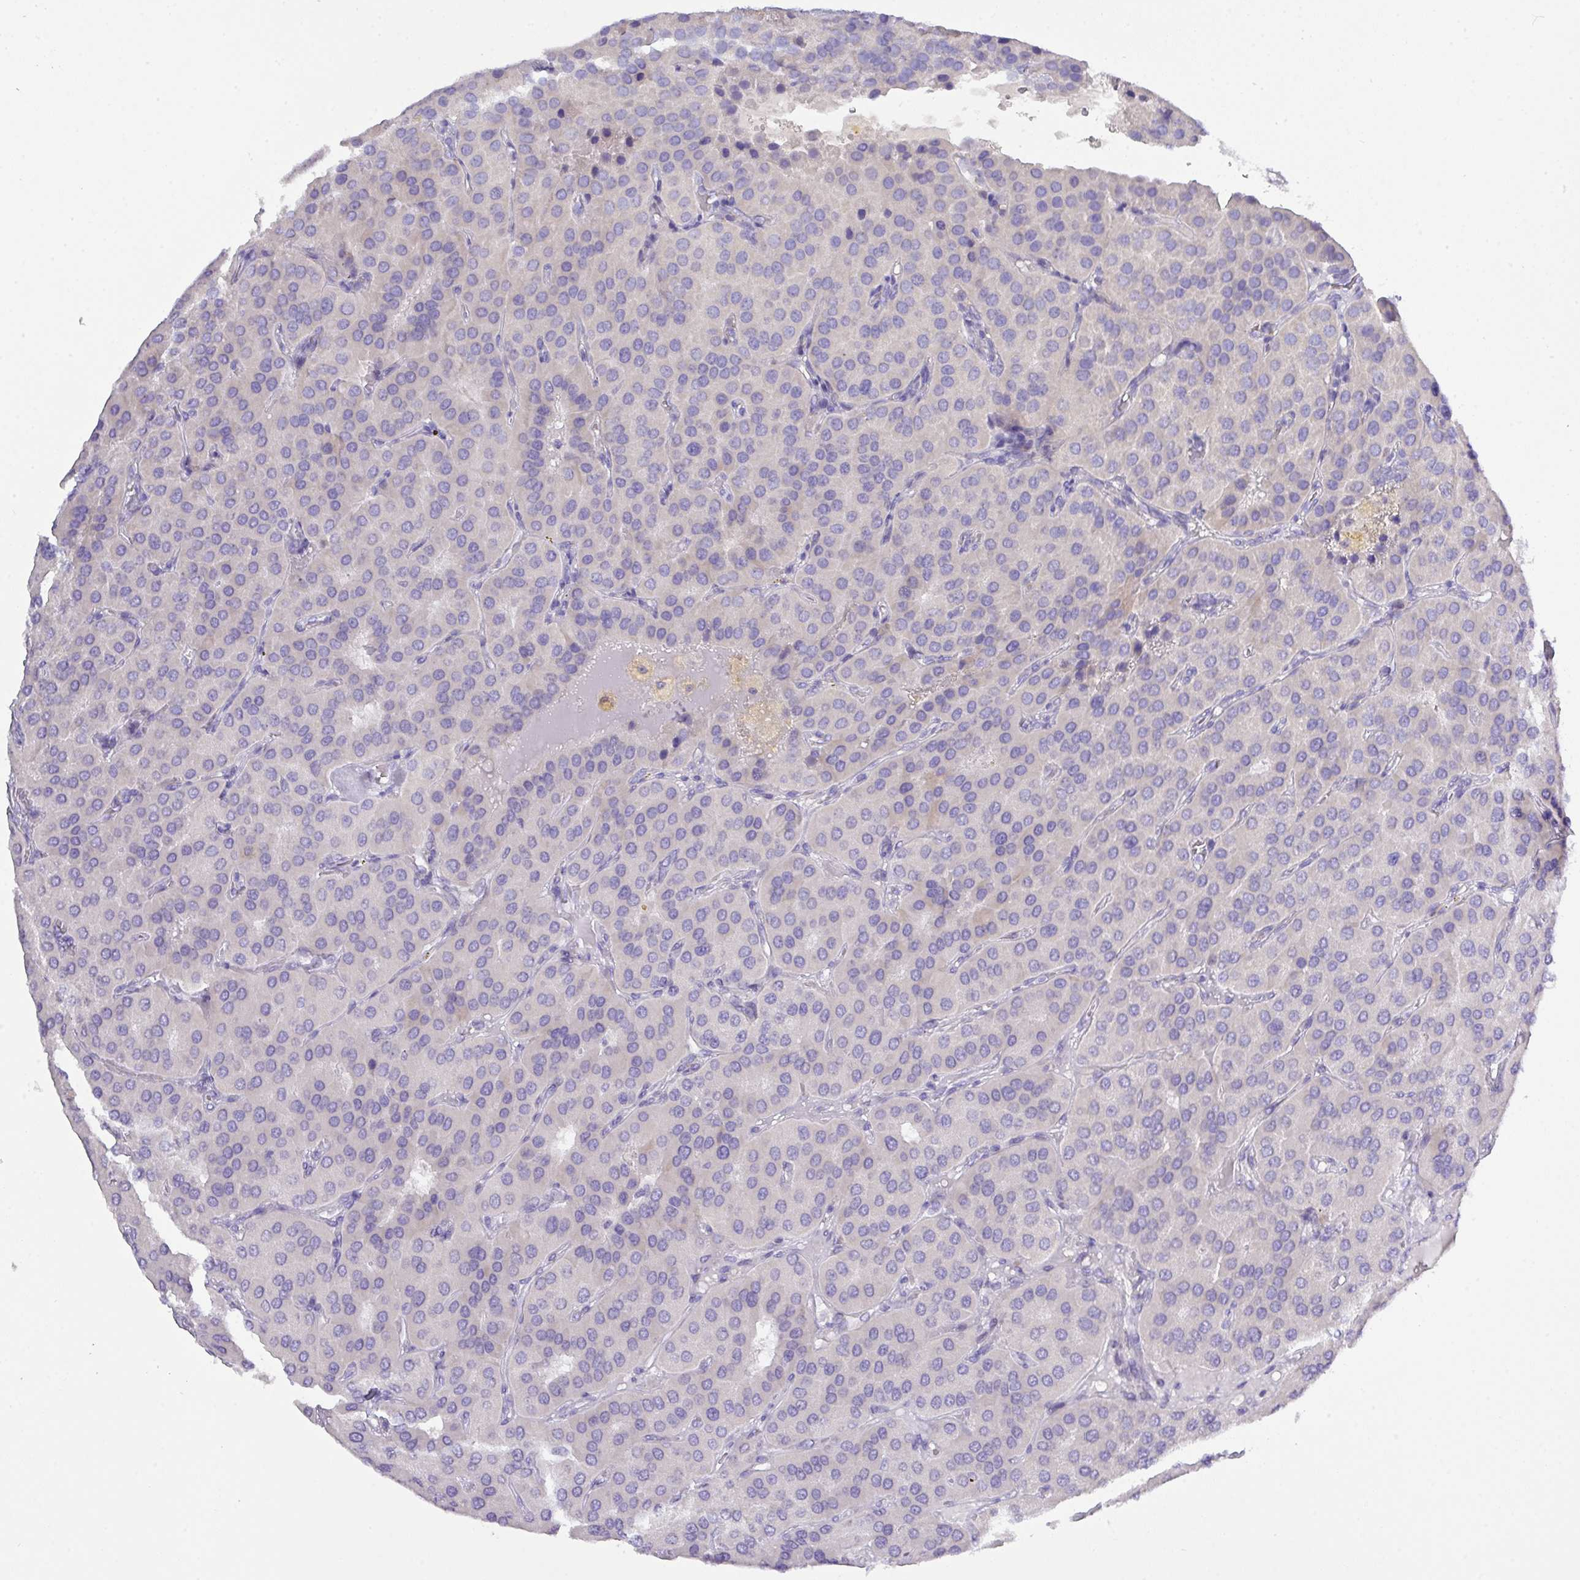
{"staining": {"intensity": "negative", "quantity": "none", "location": "none"}, "tissue": "parathyroid gland", "cell_type": "Glandular cells", "image_type": "normal", "snomed": [{"axis": "morphology", "description": "Normal tissue, NOS"}, {"axis": "morphology", "description": "Adenoma, NOS"}, {"axis": "topography", "description": "Parathyroid gland"}], "caption": "A high-resolution micrograph shows immunohistochemistry (IHC) staining of unremarkable parathyroid gland, which shows no significant positivity in glandular cells. (DAB IHC visualized using brightfield microscopy, high magnification).", "gene": "MRM2", "patient": {"sex": "female", "age": 86}}